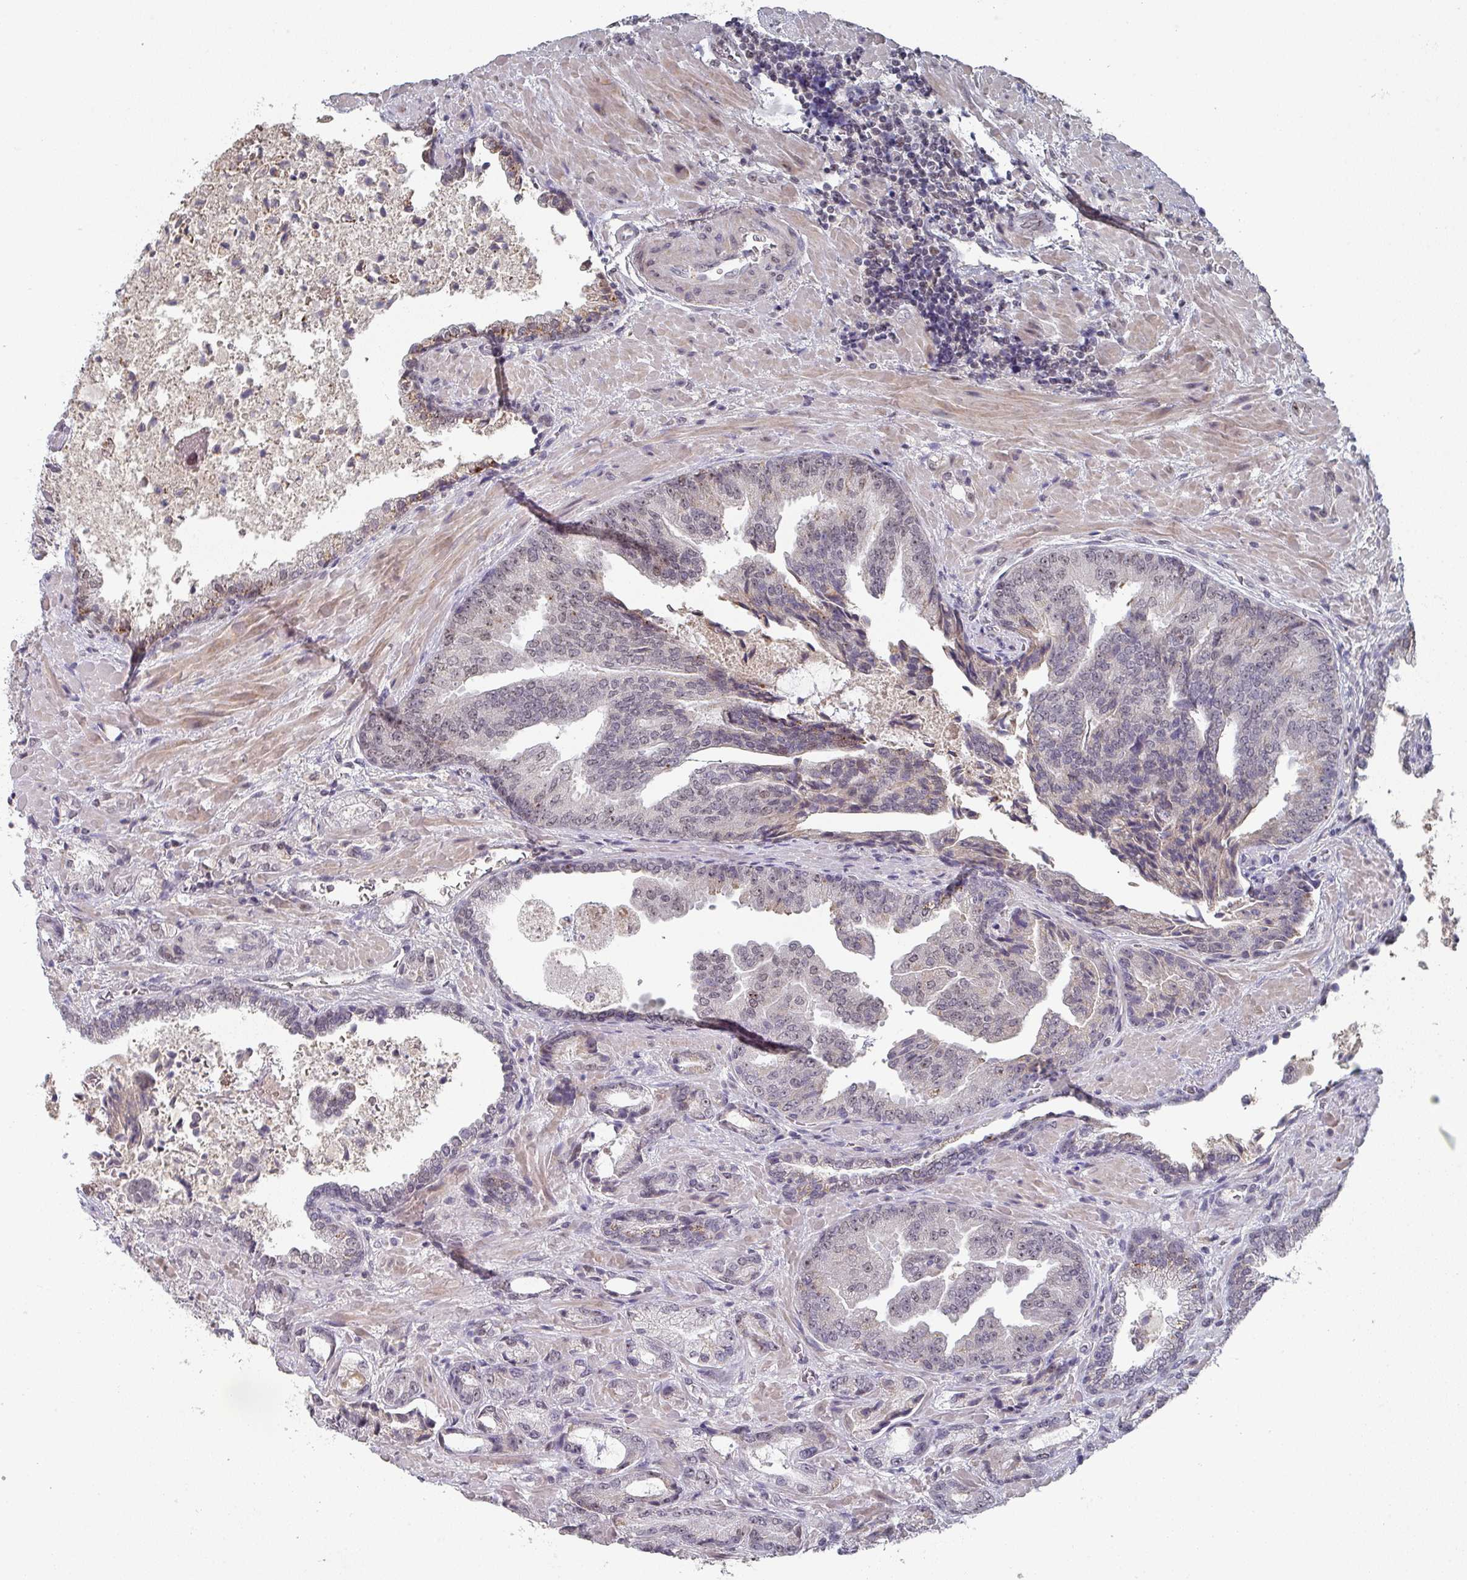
{"staining": {"intensity": "weak", "quantity": "25%-75%", "location": "nuclear"}, "tissue": "prostate cancer", "cell_type": "Tumor cells", "image_type": "cancer", "snomed": [{"axis": "morphology", "description": "Adenocarcinoma, High grade"}, {"axis": "topography", "description": "Prostate"}], "caption": "An IHC histopathology image of neoplastic tissue is shown. Protein staining in brown labels weak nuclear positivity in prostate cancer within tumor cells.", "gene": "ZNF654", "patient": {"sex": "male", "age": 68}}